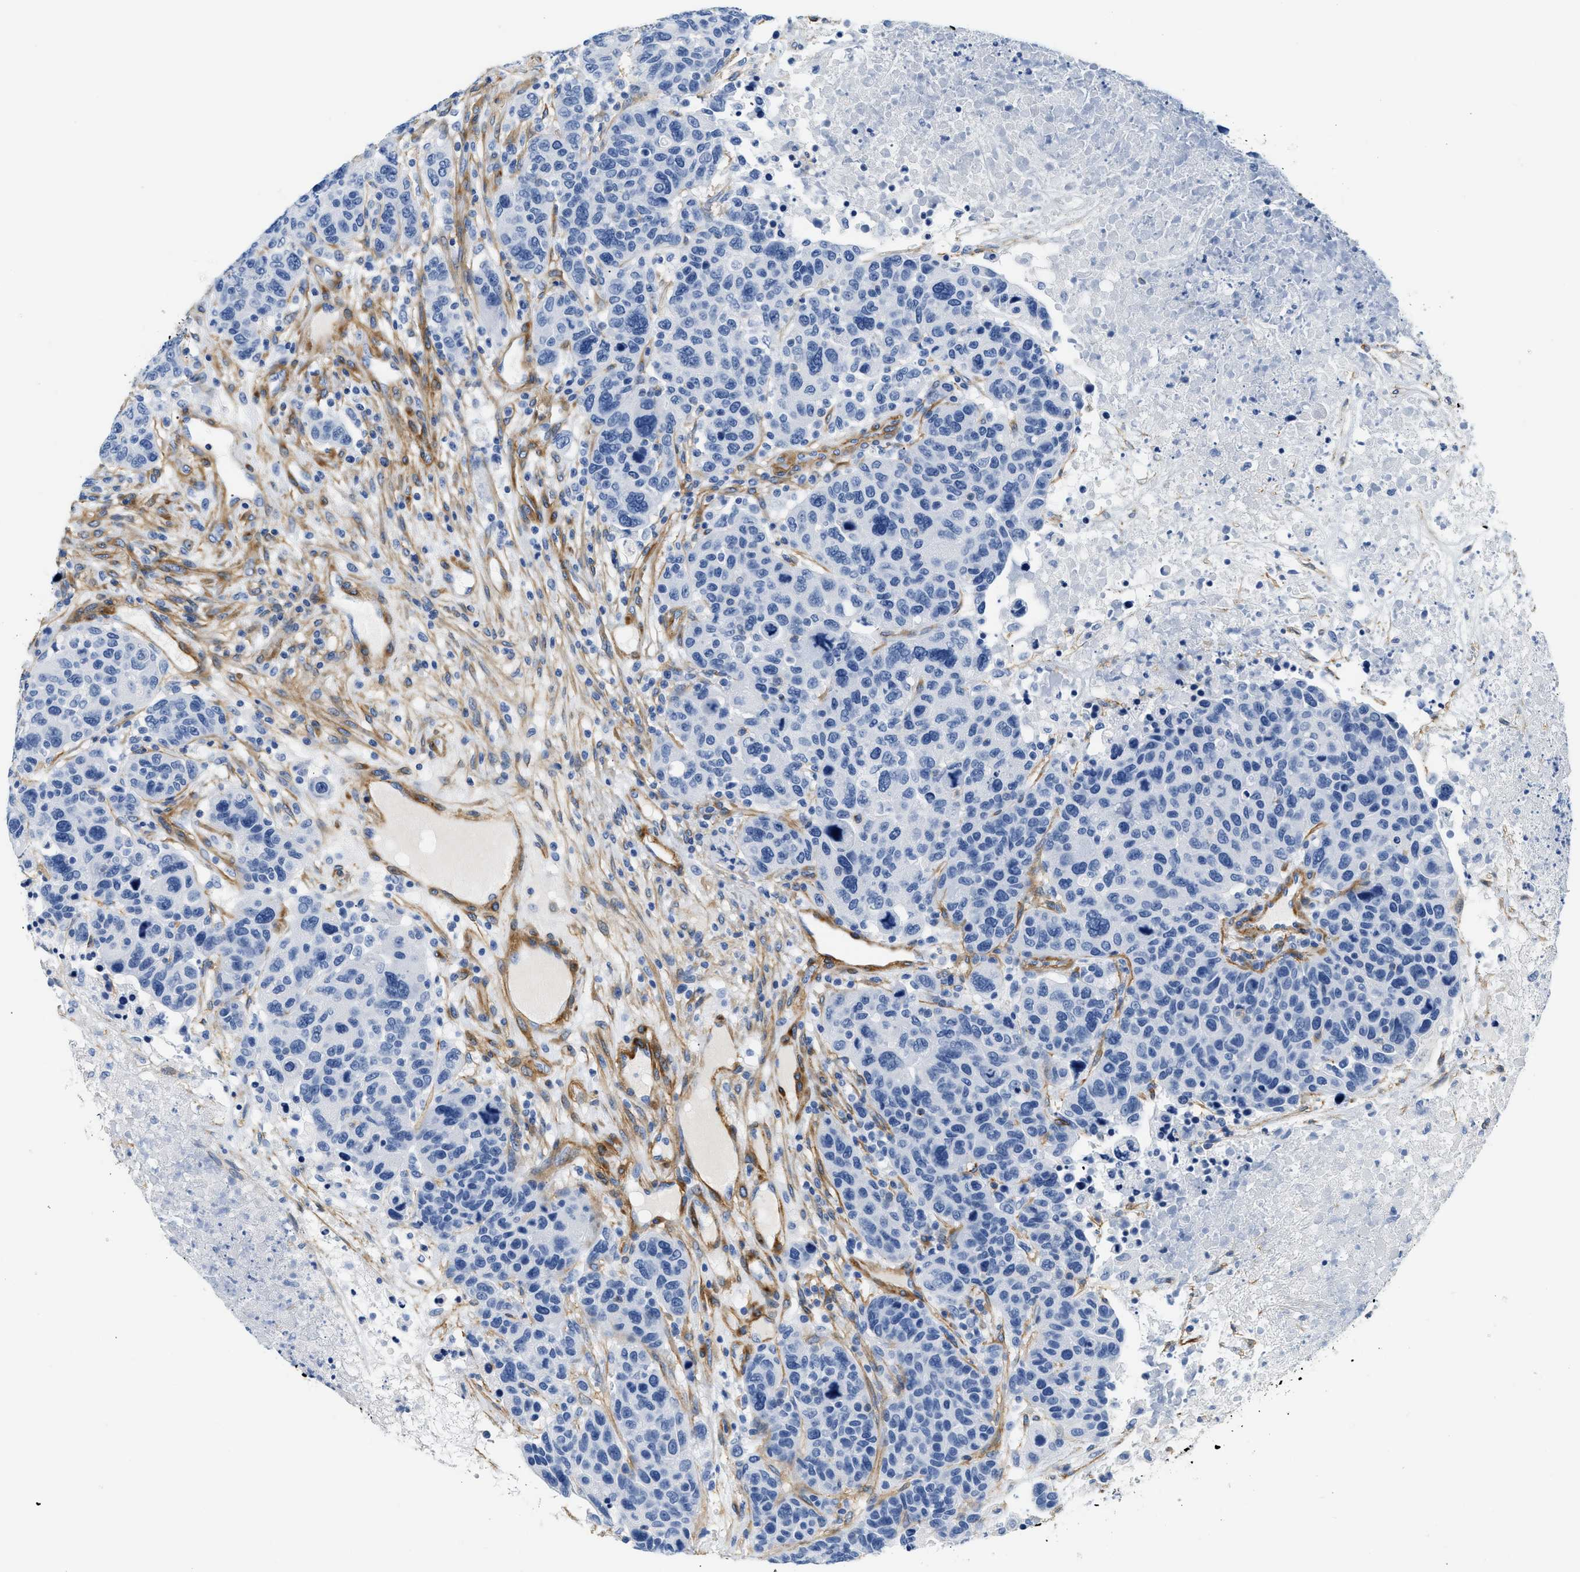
{"staining": {"intensity": "negative", "quantity": "none", "location": "none"}, "tissue": "breast cancer", "cell_type": "Tumor cells", "image_type": "cancer", "snomed": [{"axis": "morphology", "description": "Duct carcinoma"}, {"axis": "topography", "description": "Breast"}], "caption": "Immunohistochemistry histopathology image of neoplastic tissue: human breast intraductal carcinoma stained with DAB exhibits no significant protein positivity in tumor cells. Nuclei are stained in blue.", "gene": "PDGFRB", "patient": {"sex": "female", "age": 37}}